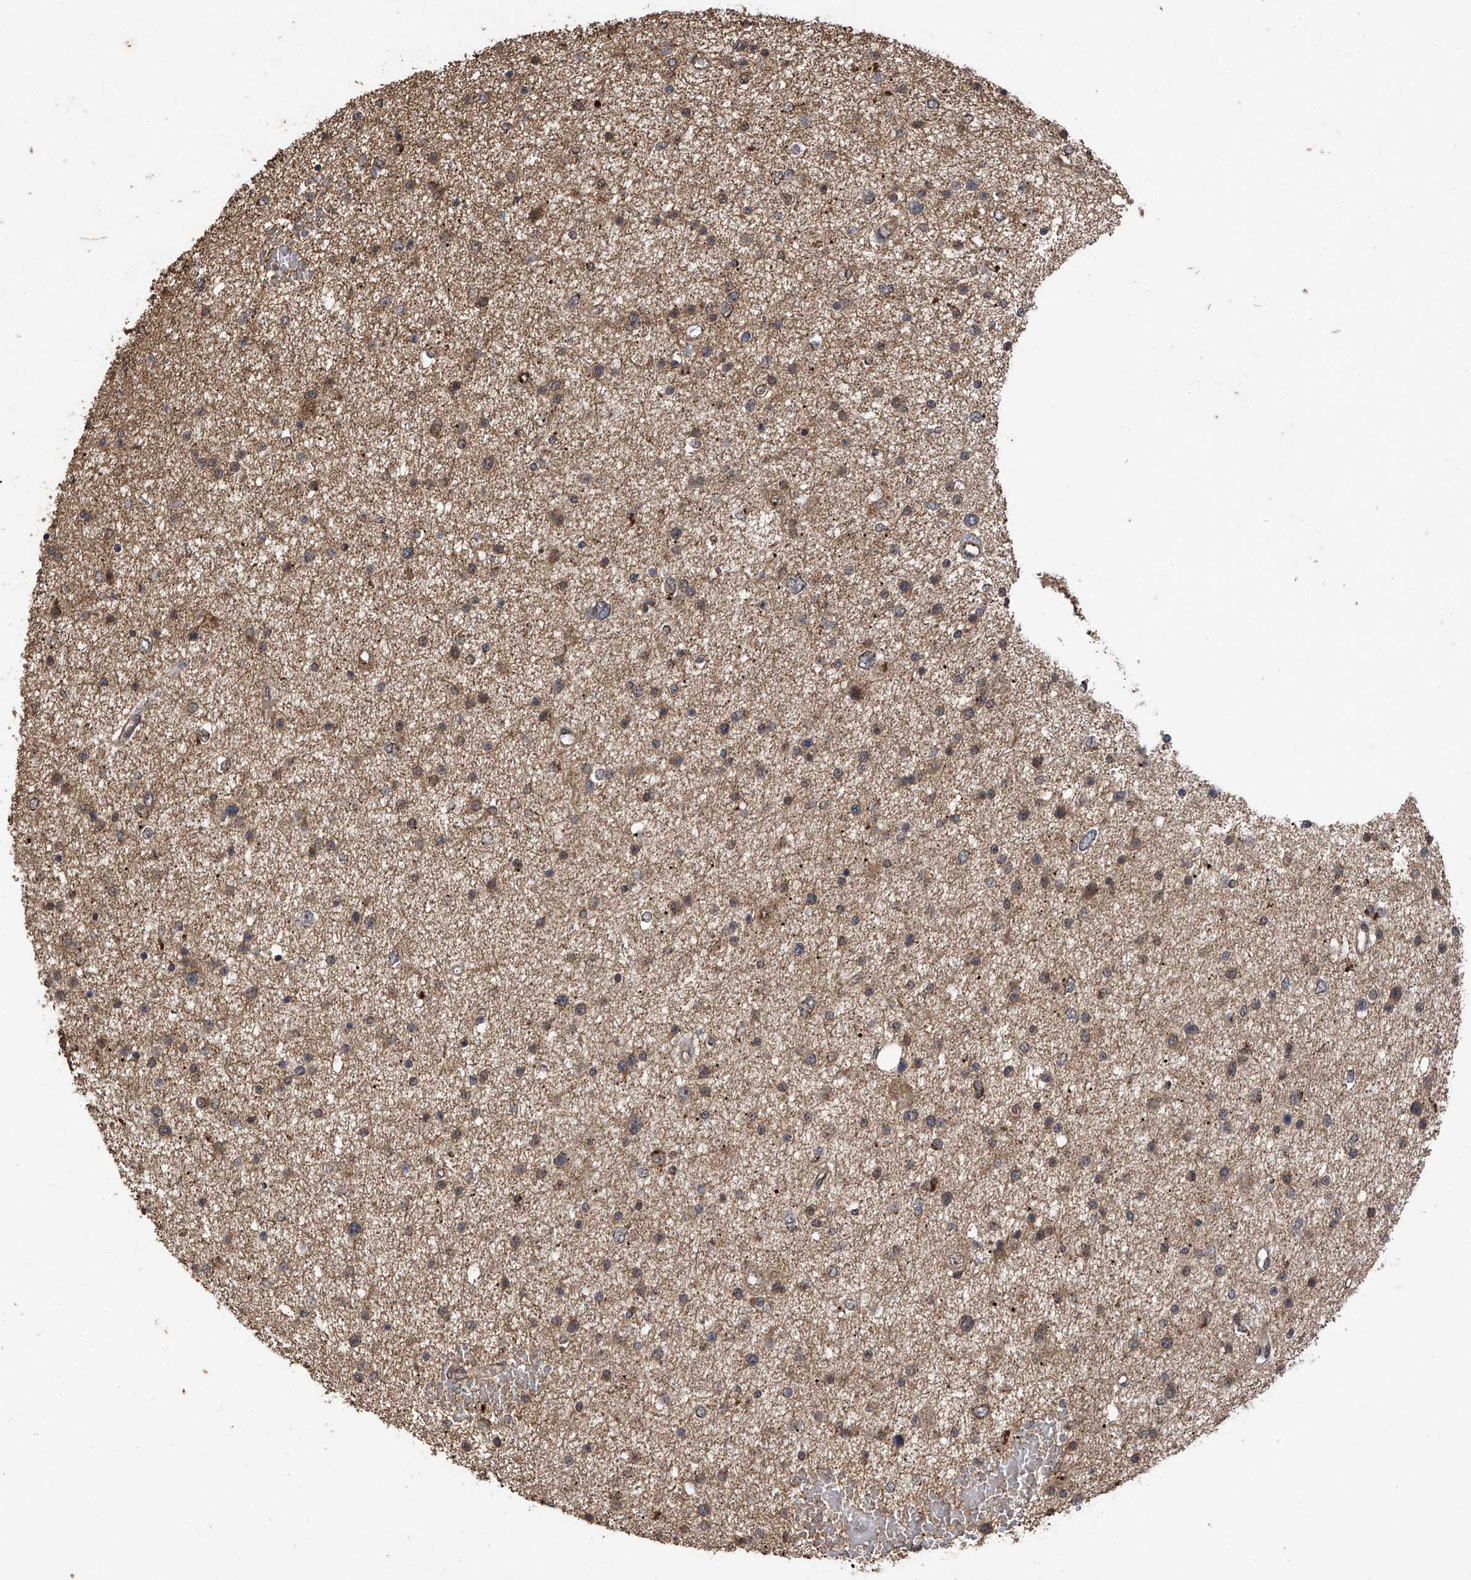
{"staining": {"intensity": "weak", "quantity": ">75%", "location": "cytoplasmic/membranous"}, "tissue": "glioma", "cell_type": "Tumor cells", "image_type": "cancer", "snomed": [{"axis": "morphology", "description": "Glioma, malignant, Low grade"}, {"axis": "topography", "description": "Brain"}], "caption": "Immunohistochemical staining of malignant glioma (low-grade) displays low levels of weak cytoplasmic/membranous protein staining in approximately >75% of tumor cells. (brown staining indicates protein expression, while blue staining denotes nuclei).", "gene": "PNPT1", "patient": {"sex": "female", "age": 37}}